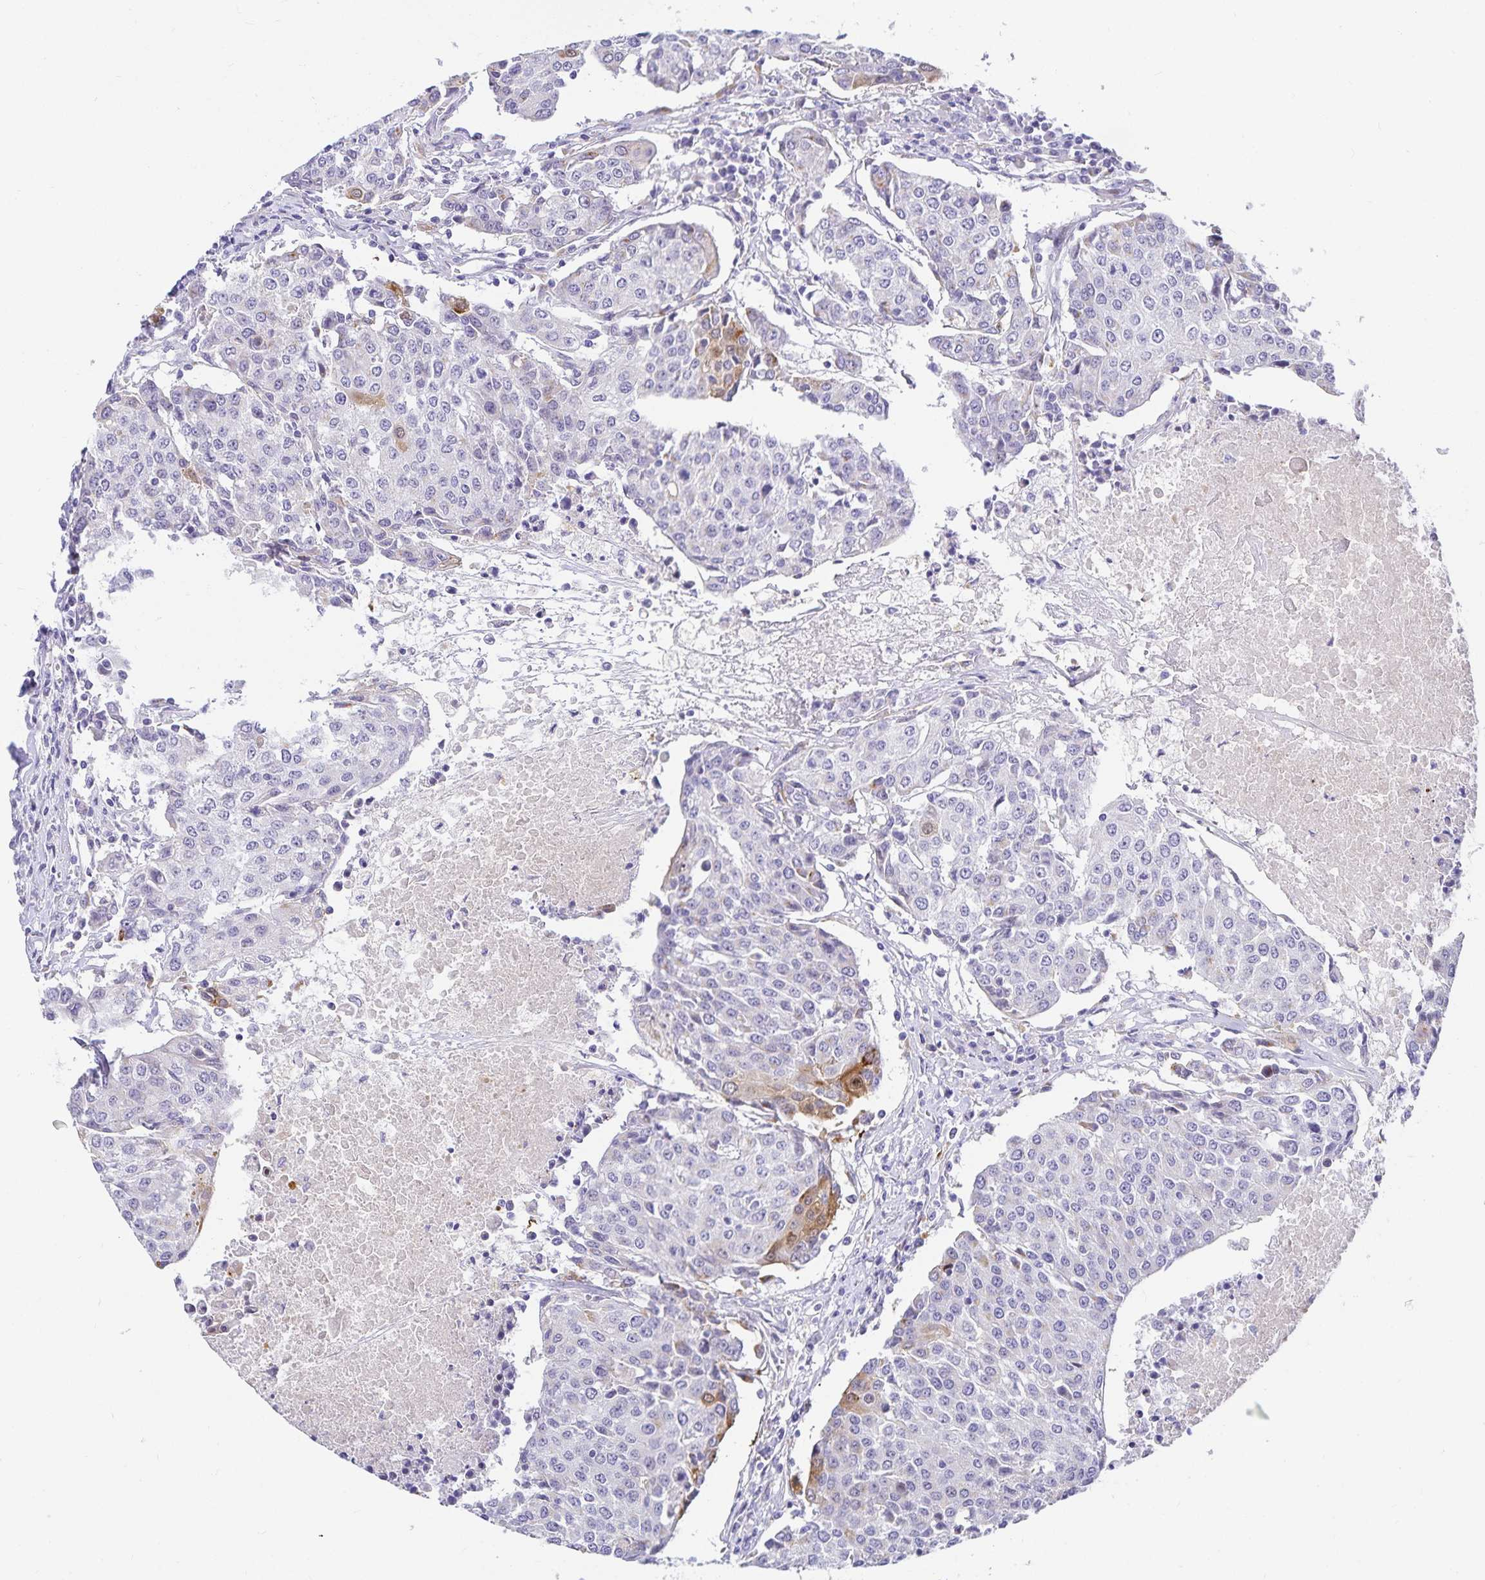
{"staining": {"intensity": "weak", "quantity": "<25%", "location": "cytoplasmic/membranous"}, "tissue": "urothelial cancer", "cell_type": "Tumor cells", "image_type": "cancer", "snomed": [{"axis": "morphology", "description": "Urothelial carcinoma, High grade"}, {"axis": "topography", "description": "Urinary bladder"}], "caption": "High power microscopy histopathology image of an immunohistochemistry micrograph of urothelial cancer, revealing no significant staining in tumor cells. (DAB IHC visualized using brightfield microscopy, high magnification).", "gene": "KBTBD13", "patient": {"sex": "female", "age": 85}}